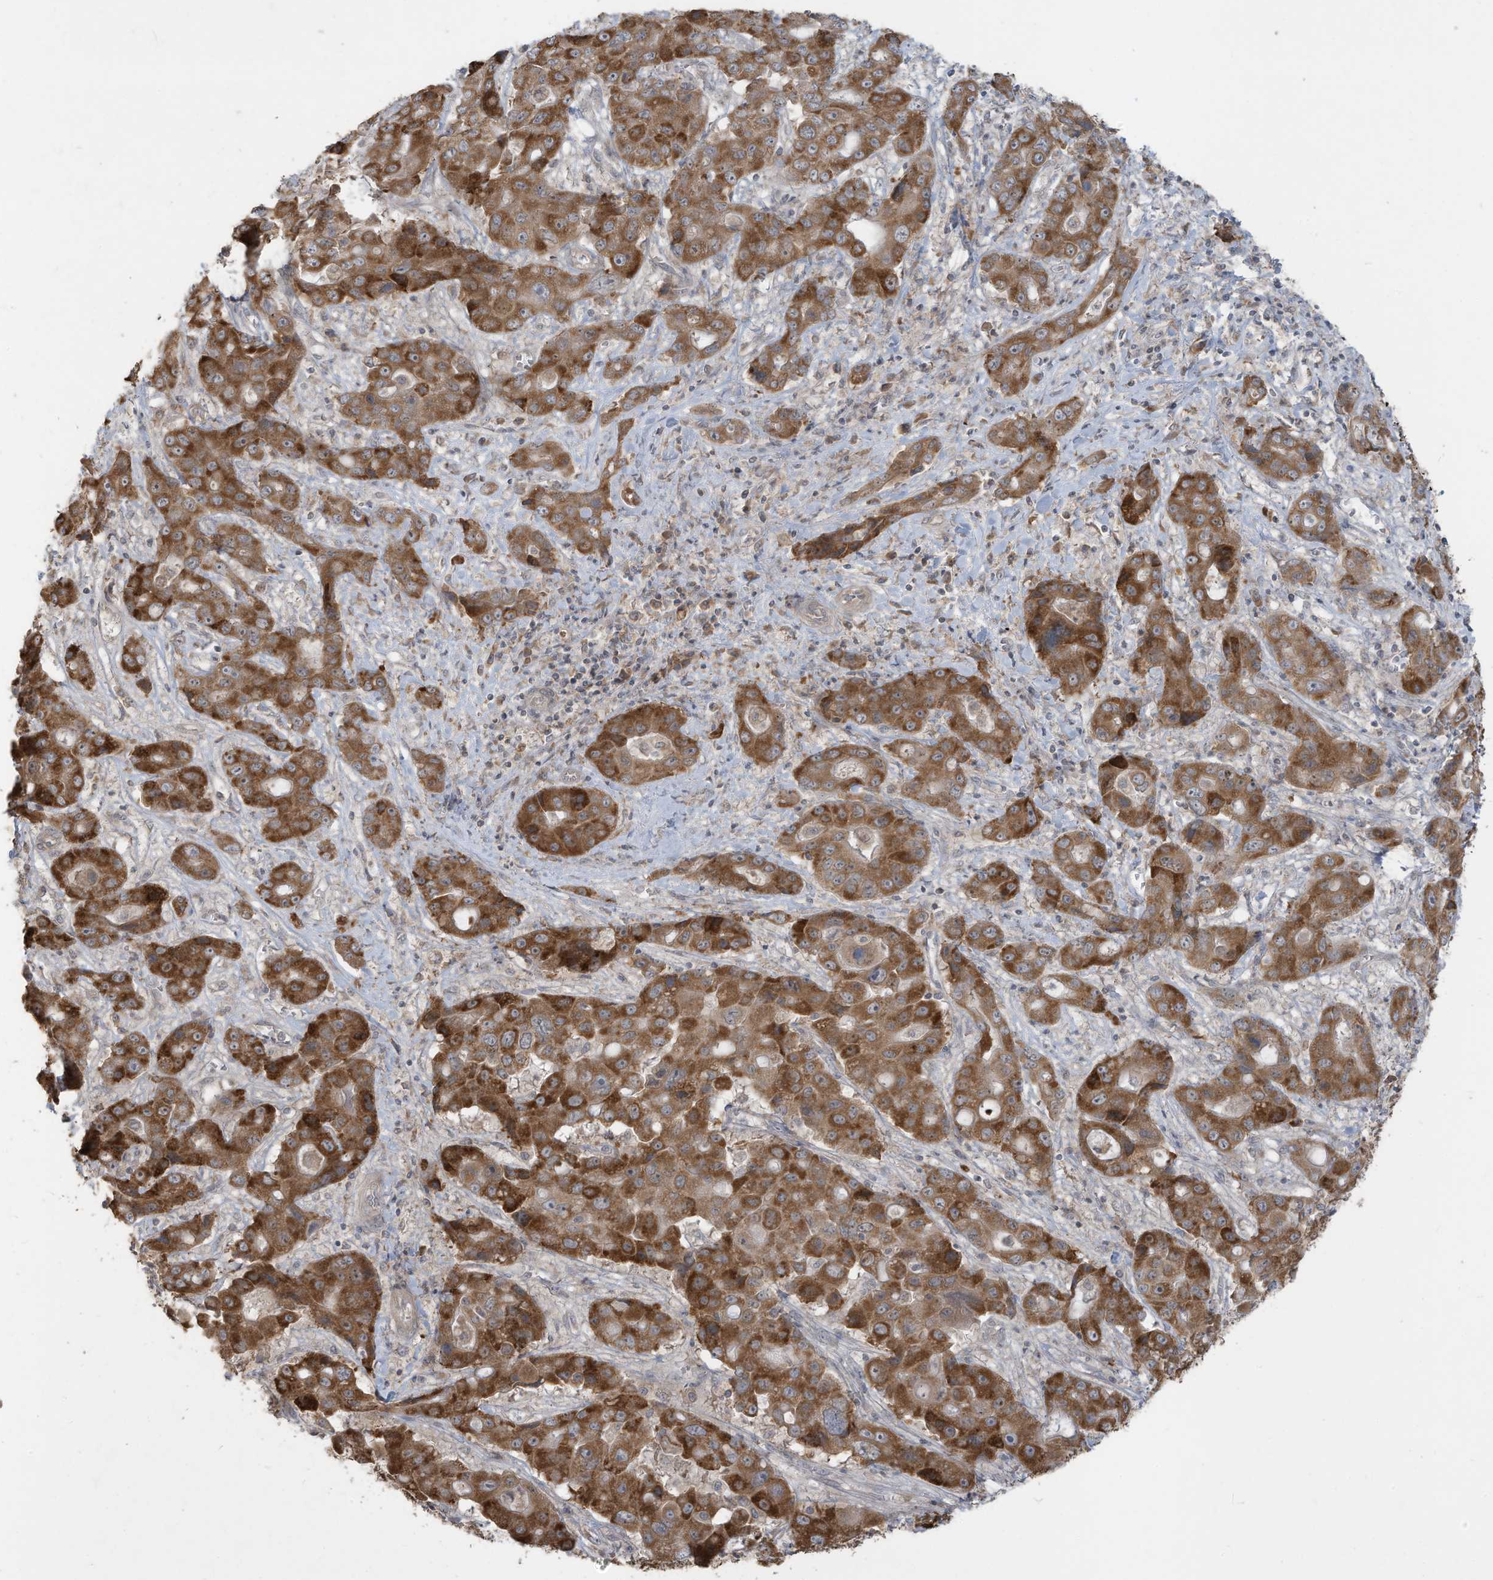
{"staining": {"intensity": "moderate", "quantity": ">75%", "location": "cytoplasmic/membranous"}, "tissue": "liver cancer", "cell_type": "Tumor cells", "image_type": "cancer", "snomed": [{"axis": "morphology", "description": "Cholangiocarcinoma"}, {"axis": "topography", "description": "Liver"}], "caption": "An immunohistochemistry (IHC) micrograph of neoplastic tissue is shown. Protein staining in brown labels moderate cytoplasmic/membranous positivity in cholangiocarcinoma (liver) within tumor cells. The staining was performed using DAB (3,3'-diaminobenzidine) to visualize the protein expression in brown, while the nuclei were stained in blue with hematoxylin (Magnification: 20x).", "gene": "MAGIX", "patient": {"sex": "male", "age": 67}}